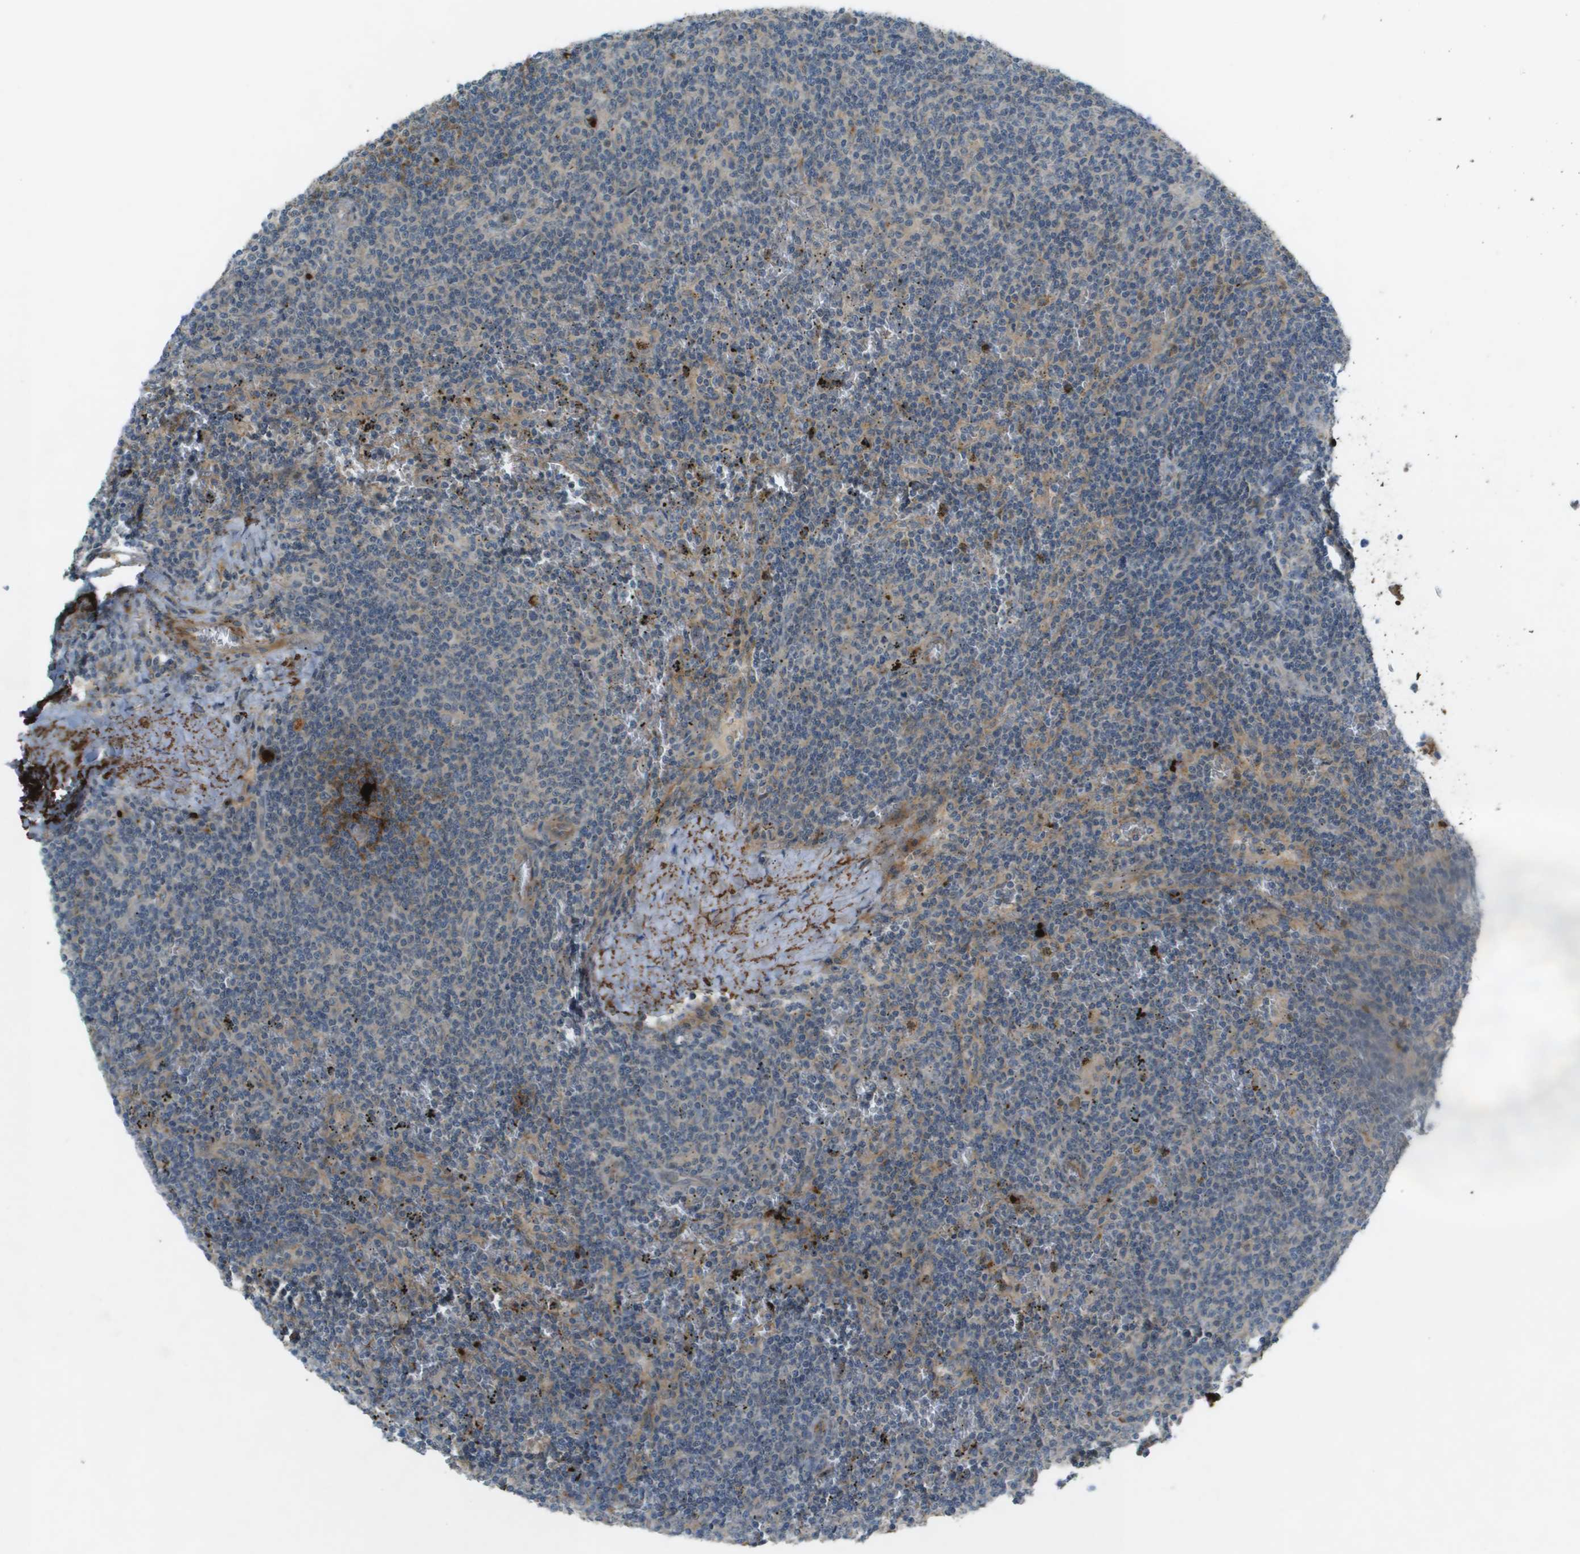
{"staining": {"intensity": "weak", "quantity": "<25%", "location": "cytoplasmic/membranous"}, "tissue": "lymphoma", "cell_type": "Tumor cells", "image_type": "cancer", "snomed": [{"axis": "morphology", "description": "Malignant lymphoma, non-Hodgkin's type, Low grade"}, {"axis": "topography", "description": "Spleen"}], "caption": "This is a micrograph of IHC staining of lymphoma, which shows no staining in tumor cells.", "gene": "VTN", "patient": {"sex": "female", "age": 50}}